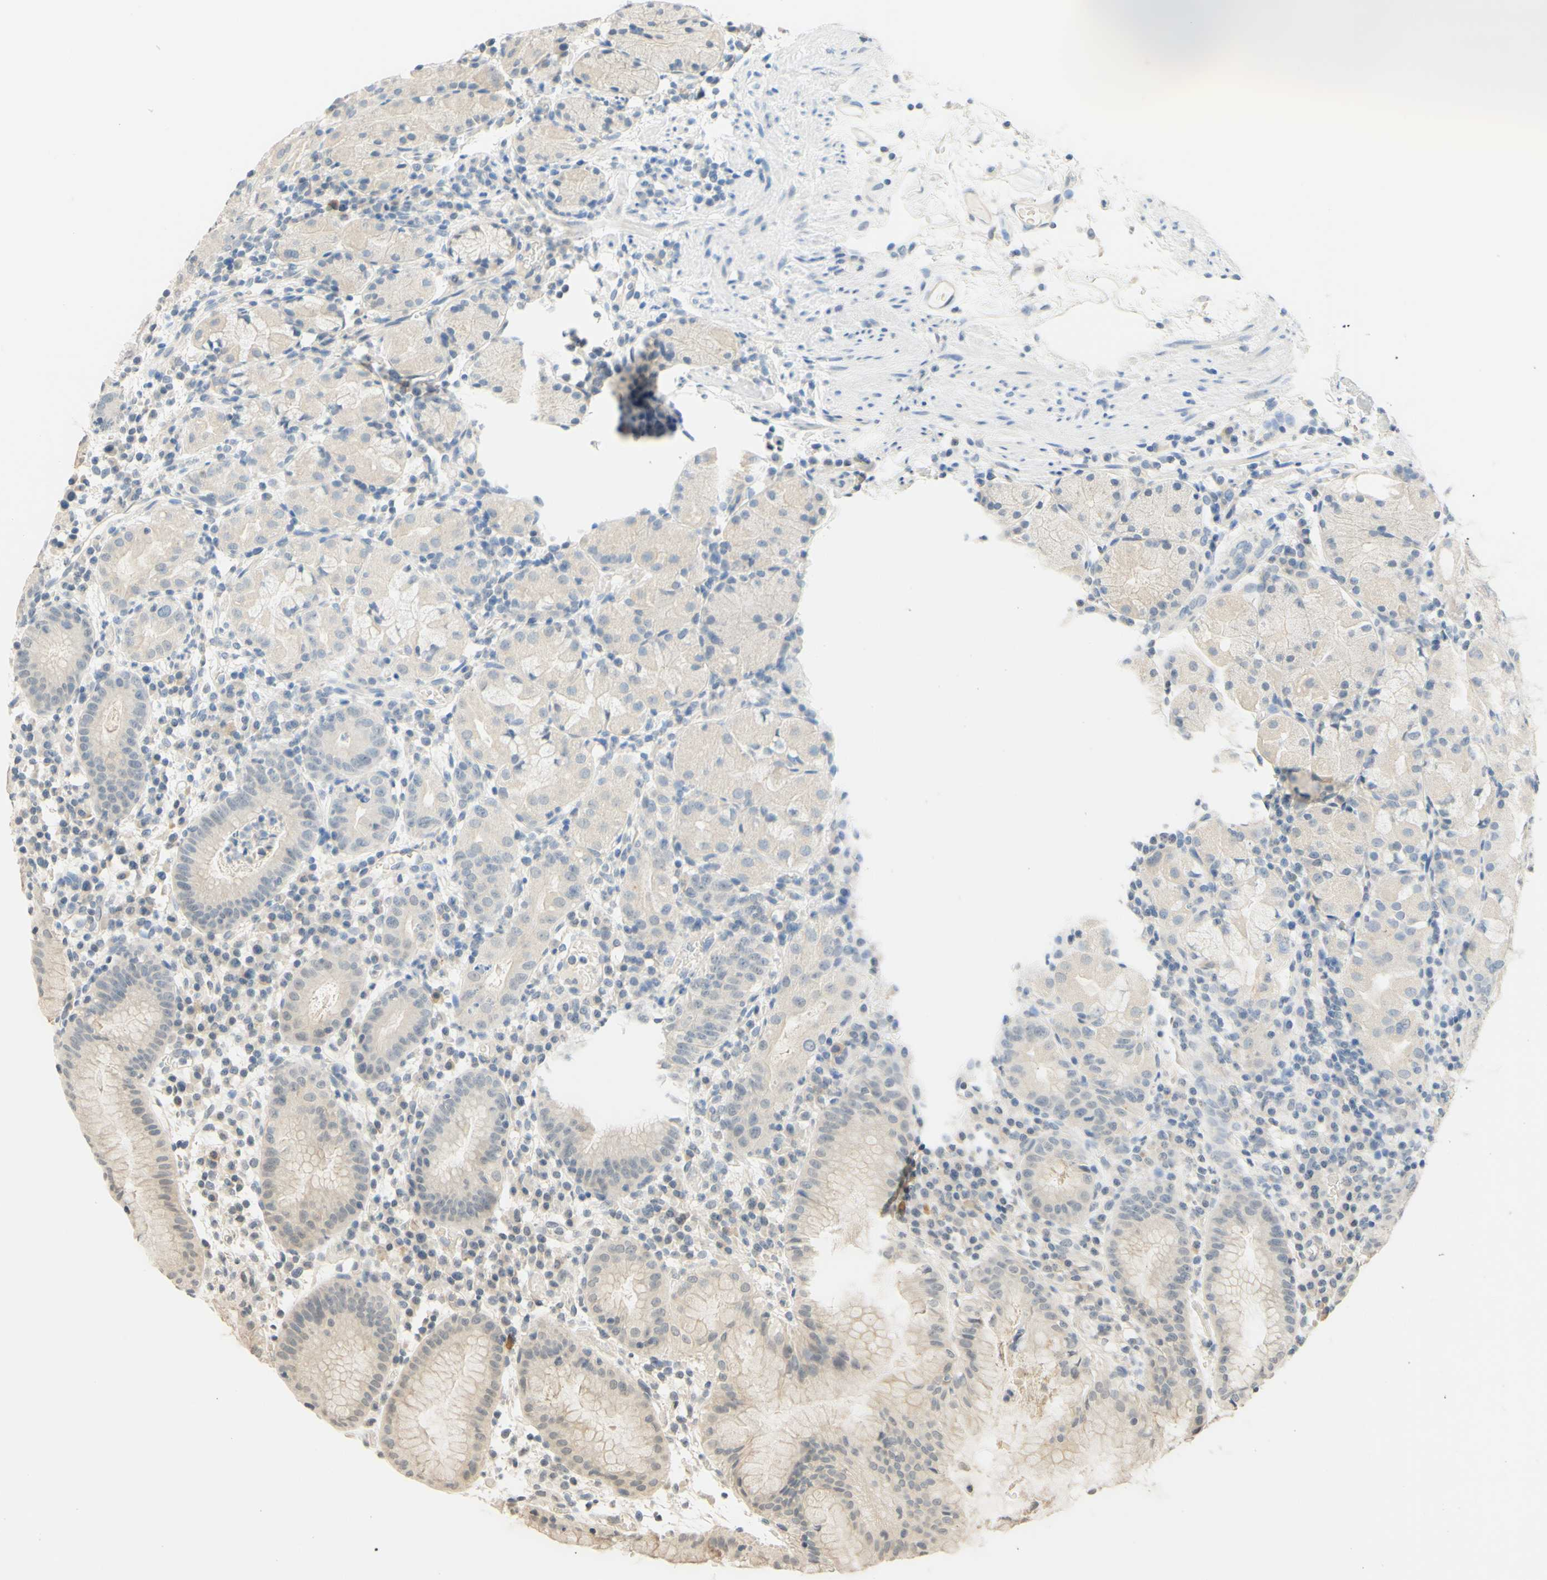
{"staining": {"intensity": "weak", "quantity": ">75%", "location": "cytoplasmic/membranous"}, "tissue": "stomach", "cell_type": "Glandular cells", "image_type": "normal", "snomed": [{"axis": "morphology", "description": "Normal tissue, NOS"}, {"axis": "topography", "description": "Stomach"}, {"axis": "topography", "description": "Stomach, lower"}], "caption": "A brown stain labels weak cytoplasmic/membranous staining of a protein in glandular cells of normal human stomach. The staining was performed using DAB to visualize the protein expression in brown, while the nuclei were stained in blue with hematoxylin (Magnification: 20x).", "gene": "MAG", "patient": {"sex": "female", "age": 75}}